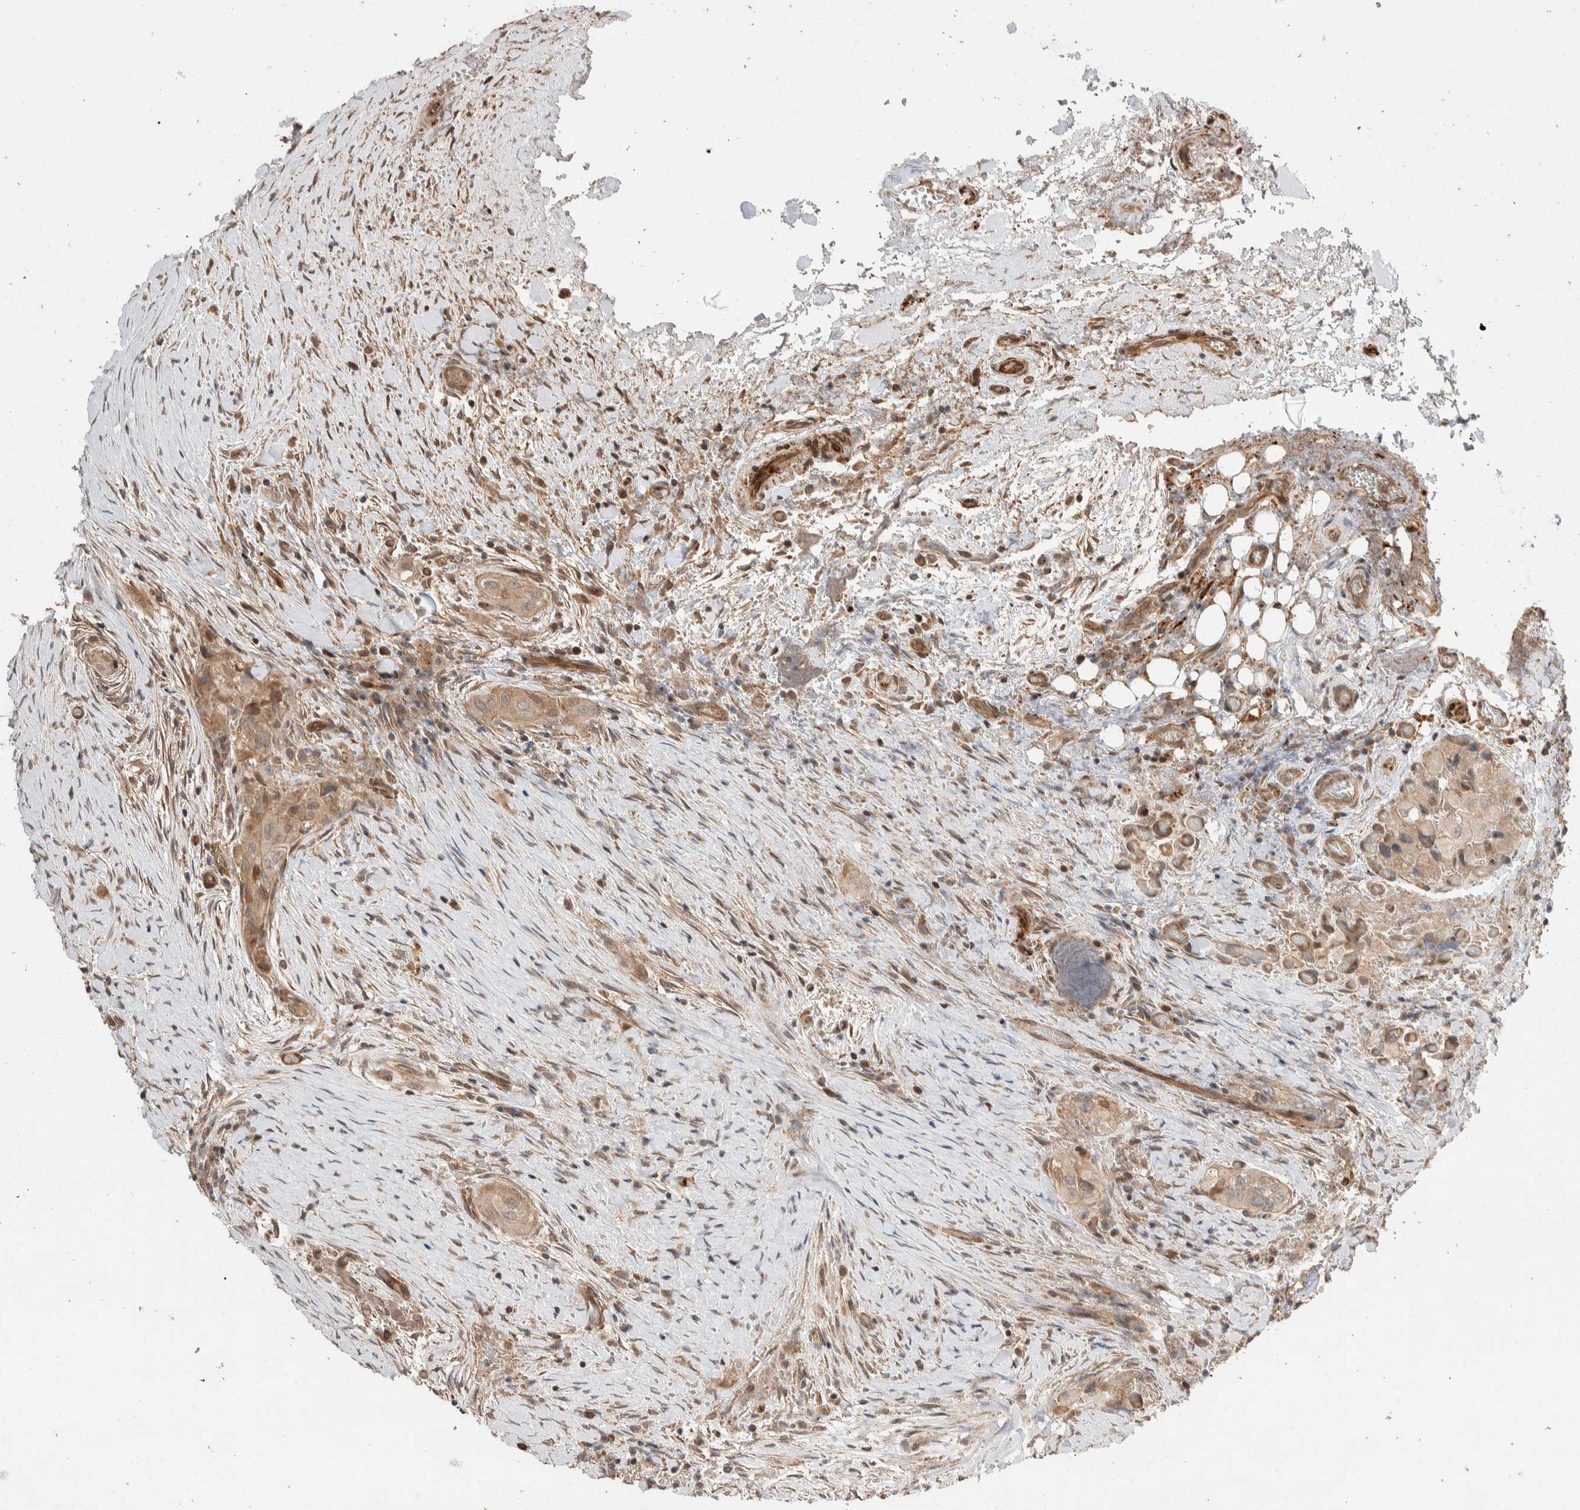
{"staining": {"intensity": "weak", "quantity": ">75%", "location": "cytoplasmic/membranous"}, "tissue": "thyroid cancer", "cell_type": "Tumor cells", "image_type": "cancer", "snomed": [{"axis": "morphology", "description": "Papillary adenocarcinoma, NOS"}, {"axis": "topography", "description": "Thyroid gland"}], "caption": "Protein staining exhibits weak cytoplasmic/membranous positivity in approximately >75% of tumor cells in papillary adenocarcinoma (thyroid).", "gene": "ERC1", "patient": {"sex": "female", "age": 59}}